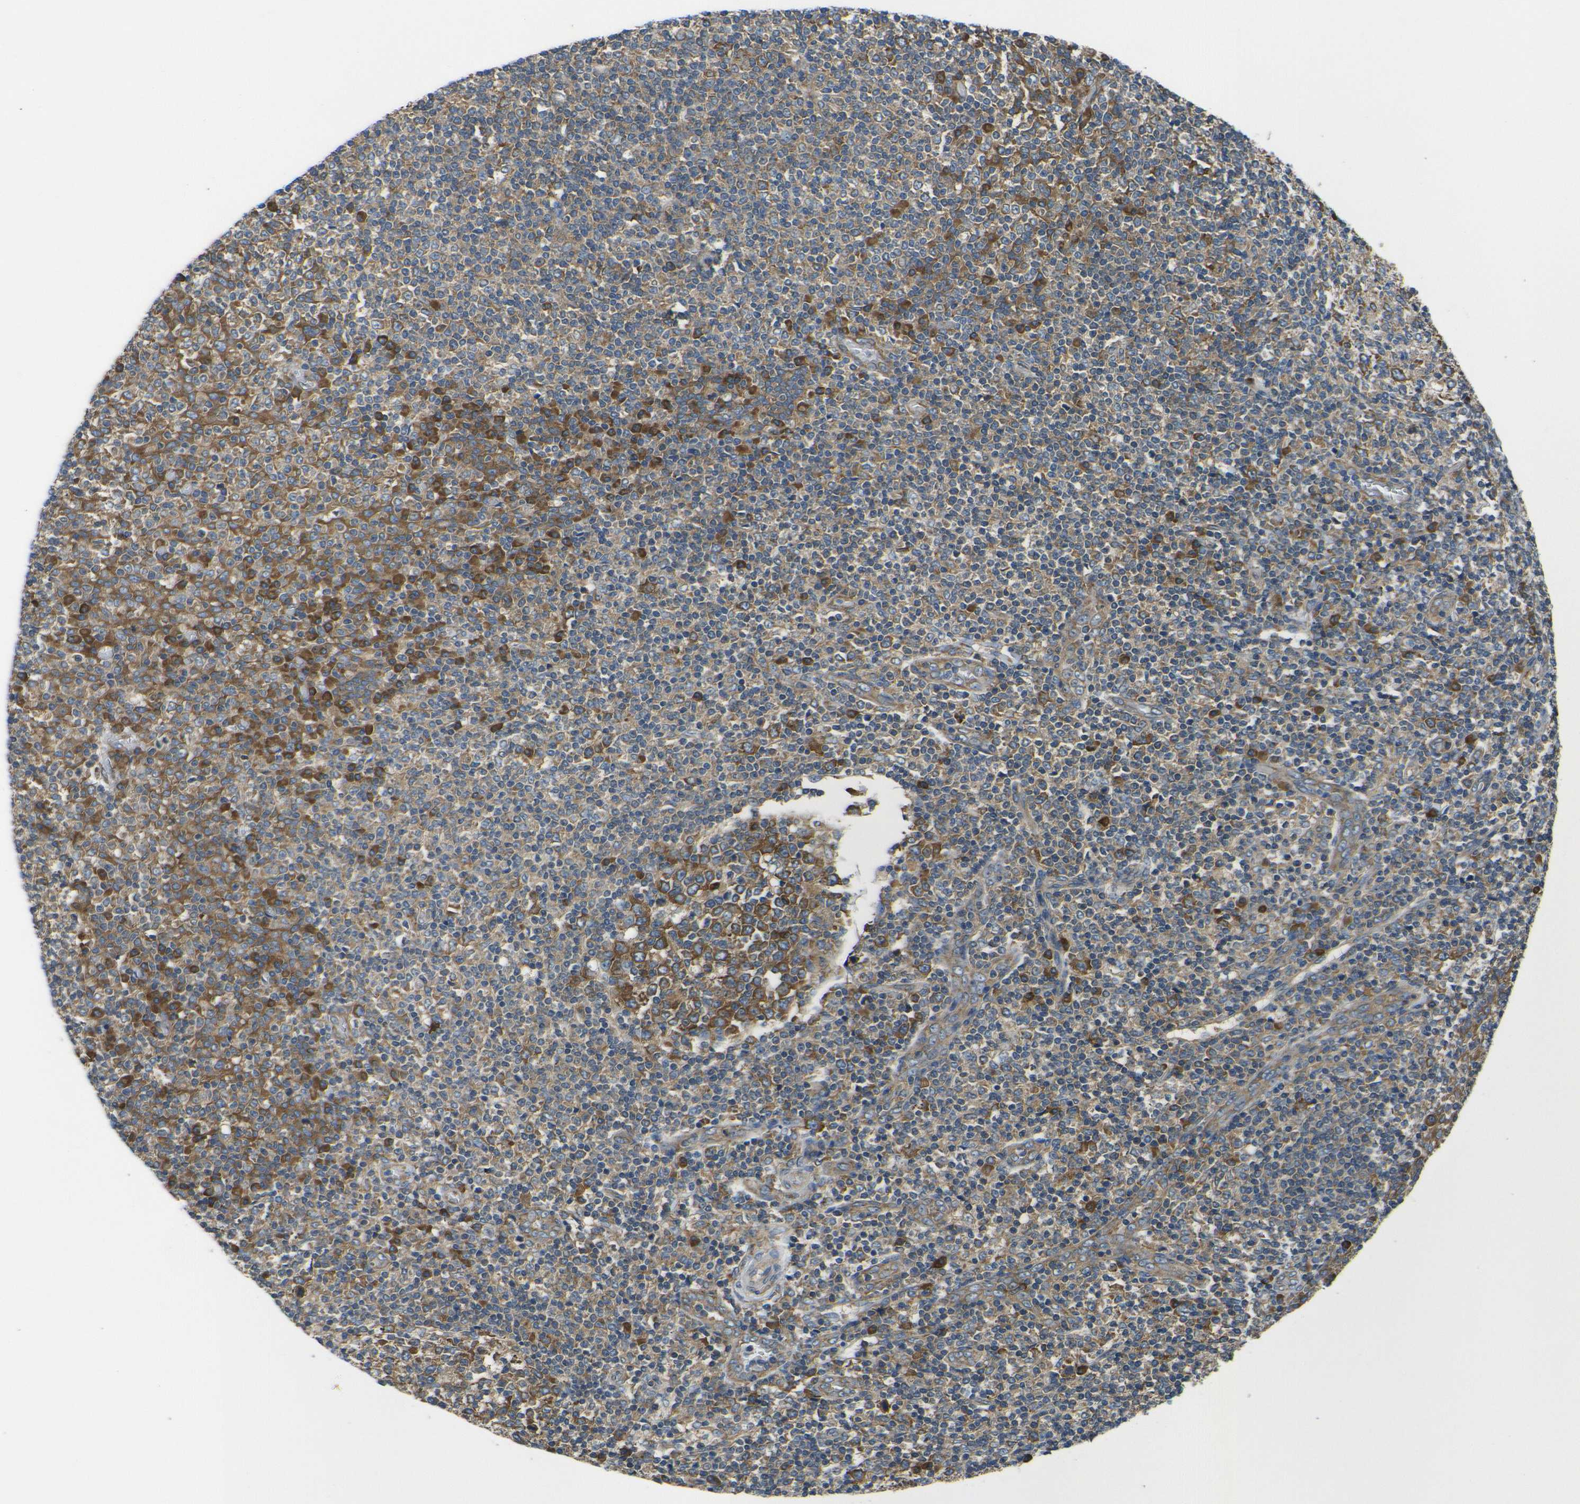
{"staining": {"intensity": "strong", "quantity": ">75%", "location": "cytoplasmic/membranous"}, "tissue": "tonsil", "cell_type": "Germinal center cells", "image_type": "normal", "snomed": [{"axis": "morphology", "description": "Normal tissue, NOS"}, {"axis": "topography", "description": "Tonsil"}], "caption": "Immunohistochemical staining of unremarkable human tonsil exhibits high levels of strong cytoplasmic/membranous positivity in approximately >75% of germinal center cells.", "gene": "RPSA", "patient": {"sex": "female", "age": 19}}